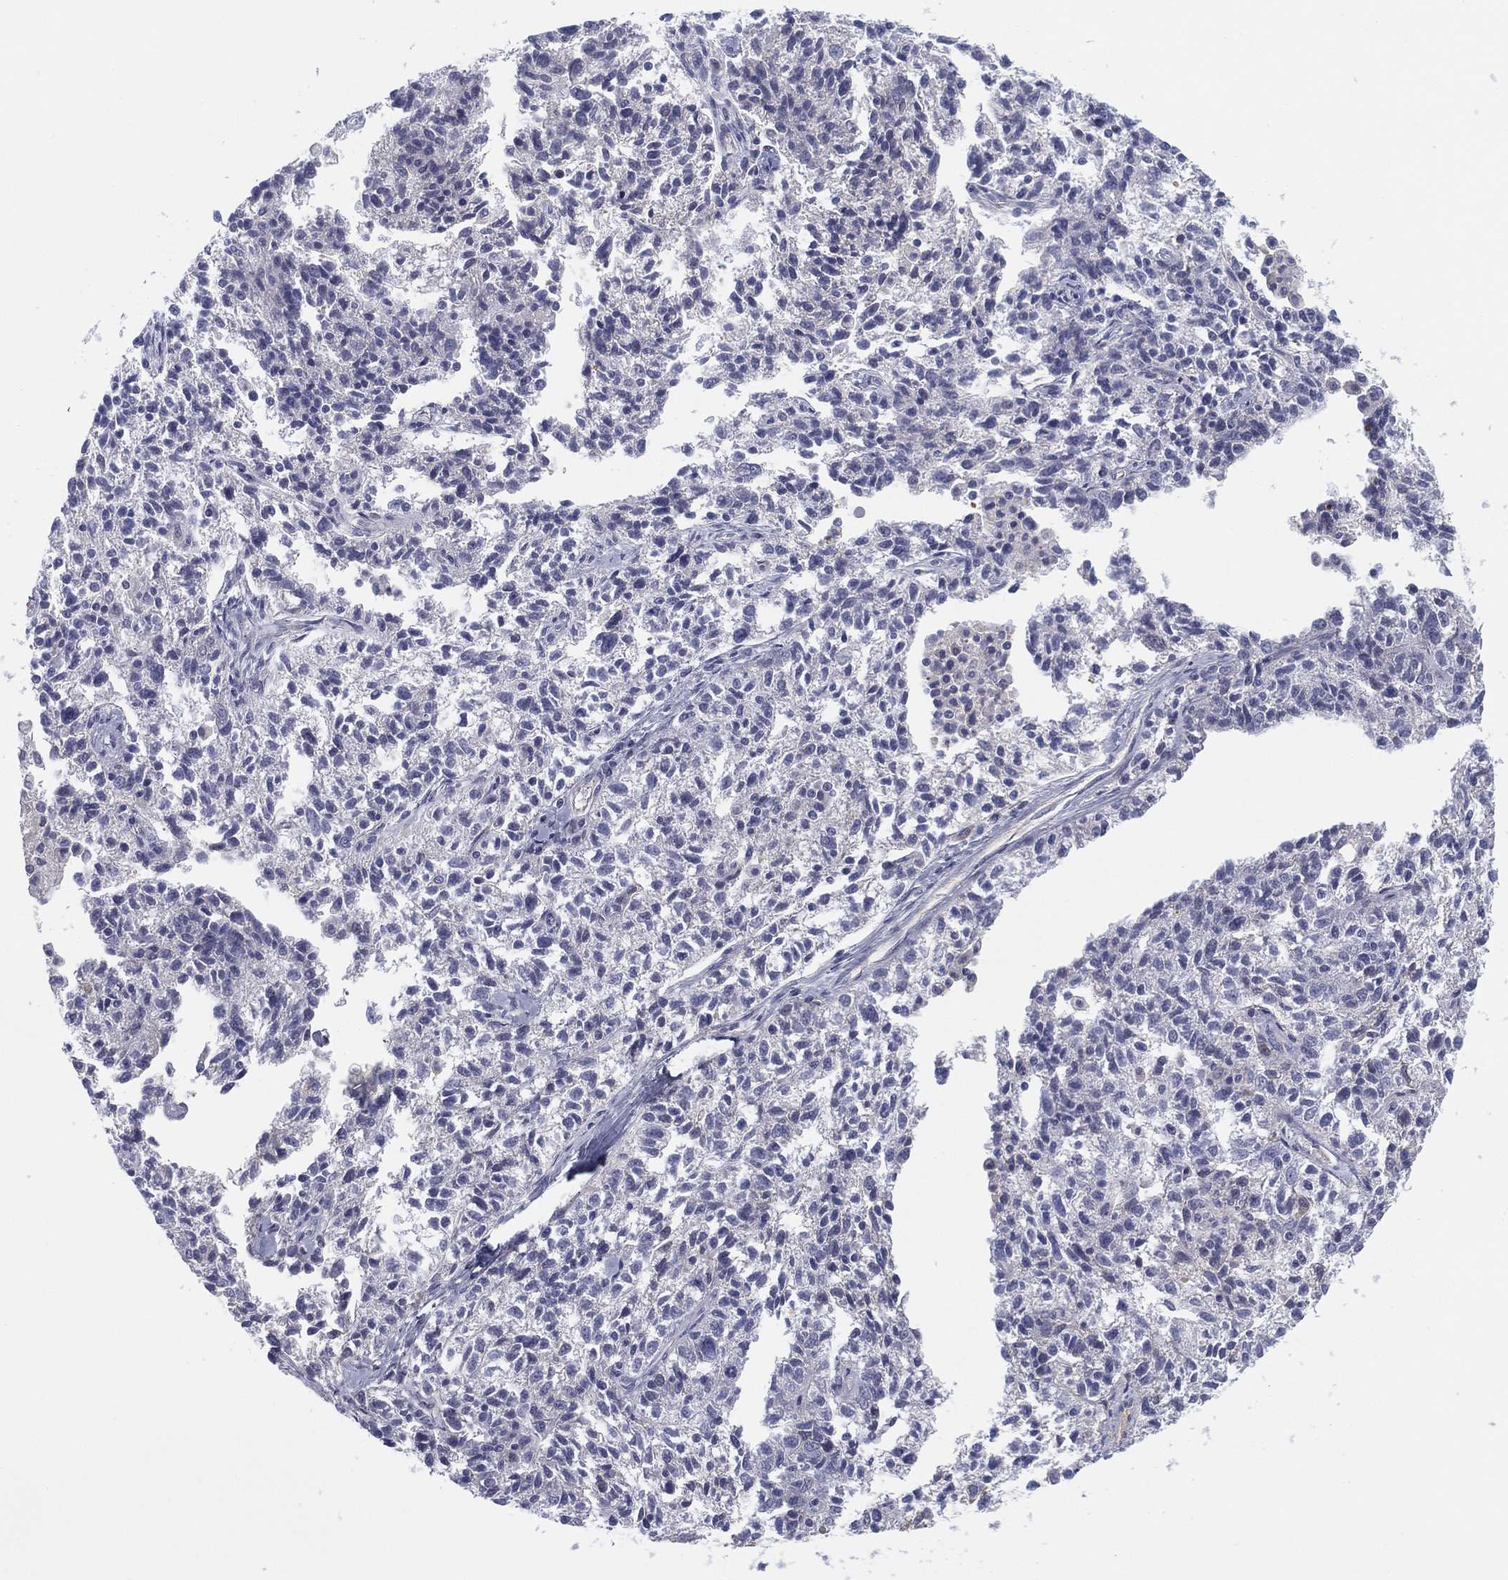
{"staining": {"intensity": "negative", "quantity": "none", "location": "none"}, "tissue": "ovarian cancer", "cell_type": "Tumor cells", "image_type": "cancer", "snomed": [{"axis": "morphology", "description": "Cystadenocarcinoma, serous, NOS"}, {"axis": "topography", "description": "Ovary"}], "caption": "This is a histopathology image of immunohistochemistry staining of ovarian cancer (serous cystadenocarcinoma), which shows no positivity in tumor cells.", "gene": "MLF1", "patient": {"sex": "female", "age": 71}}